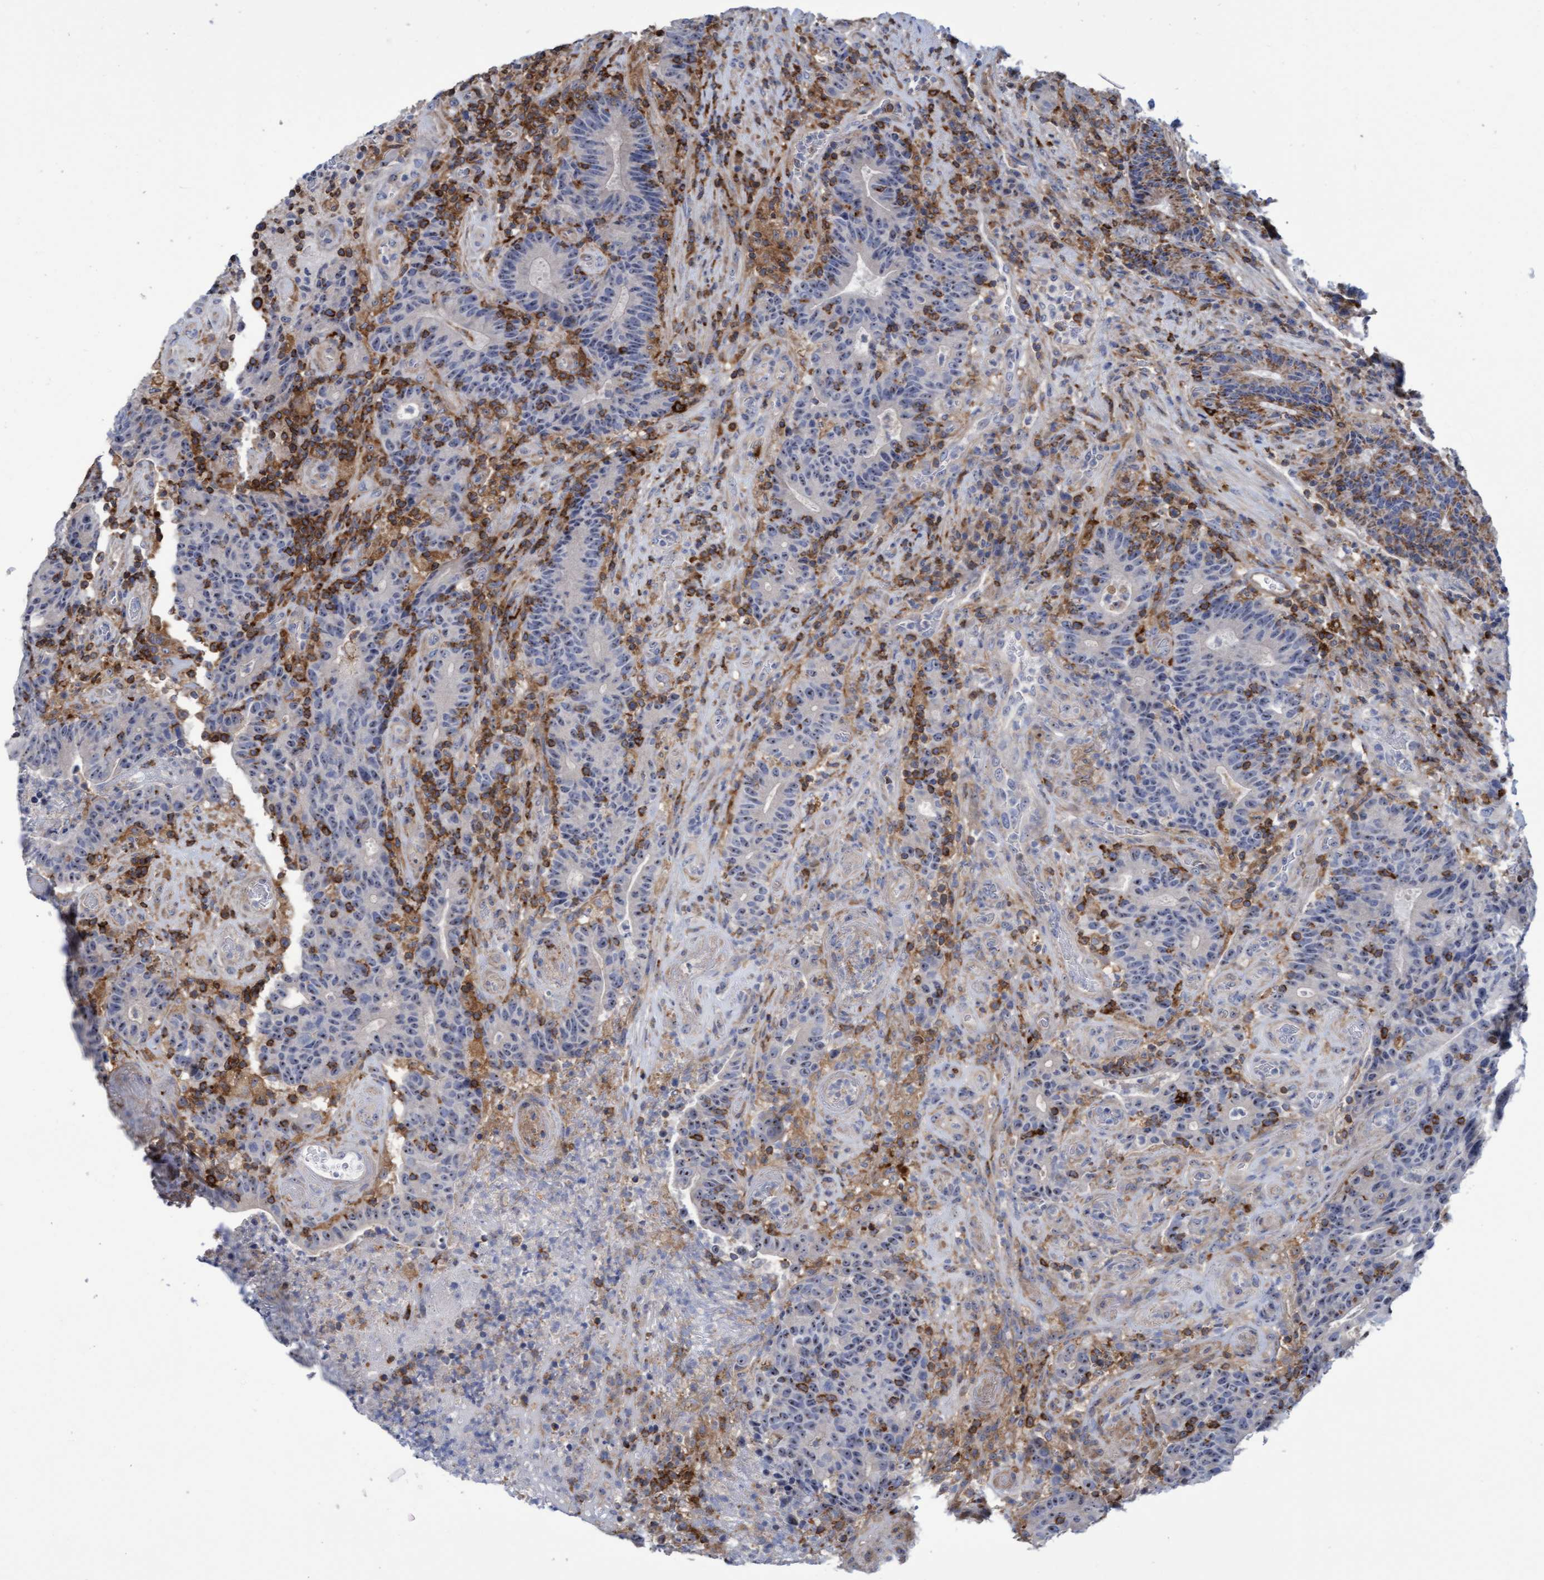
{"staining": {"intensity": "moderate", "quantity": "25%-75%", "location": "cytoplasmic/membranous"}, "tissue": "colorectal cancer", "cell_type": "Tumor cells", "image_type": "cancer", "snomed": [{"axis": "morphology", "description": "Normal tissue, NOS"}, {"axis": "morphology", "description": "Adenocarcinoma, NOS"}, {"axis": "topography", "description": "Colon"}], "caption": "Protein expression by immunohistochemistry reveals moderate cytoplasmic/membranous positivity in about 25%-75% of tumor cells in colorectal cancer.", "gene": "FNBP1", "patient": {"sex": "female", "age": 75}}